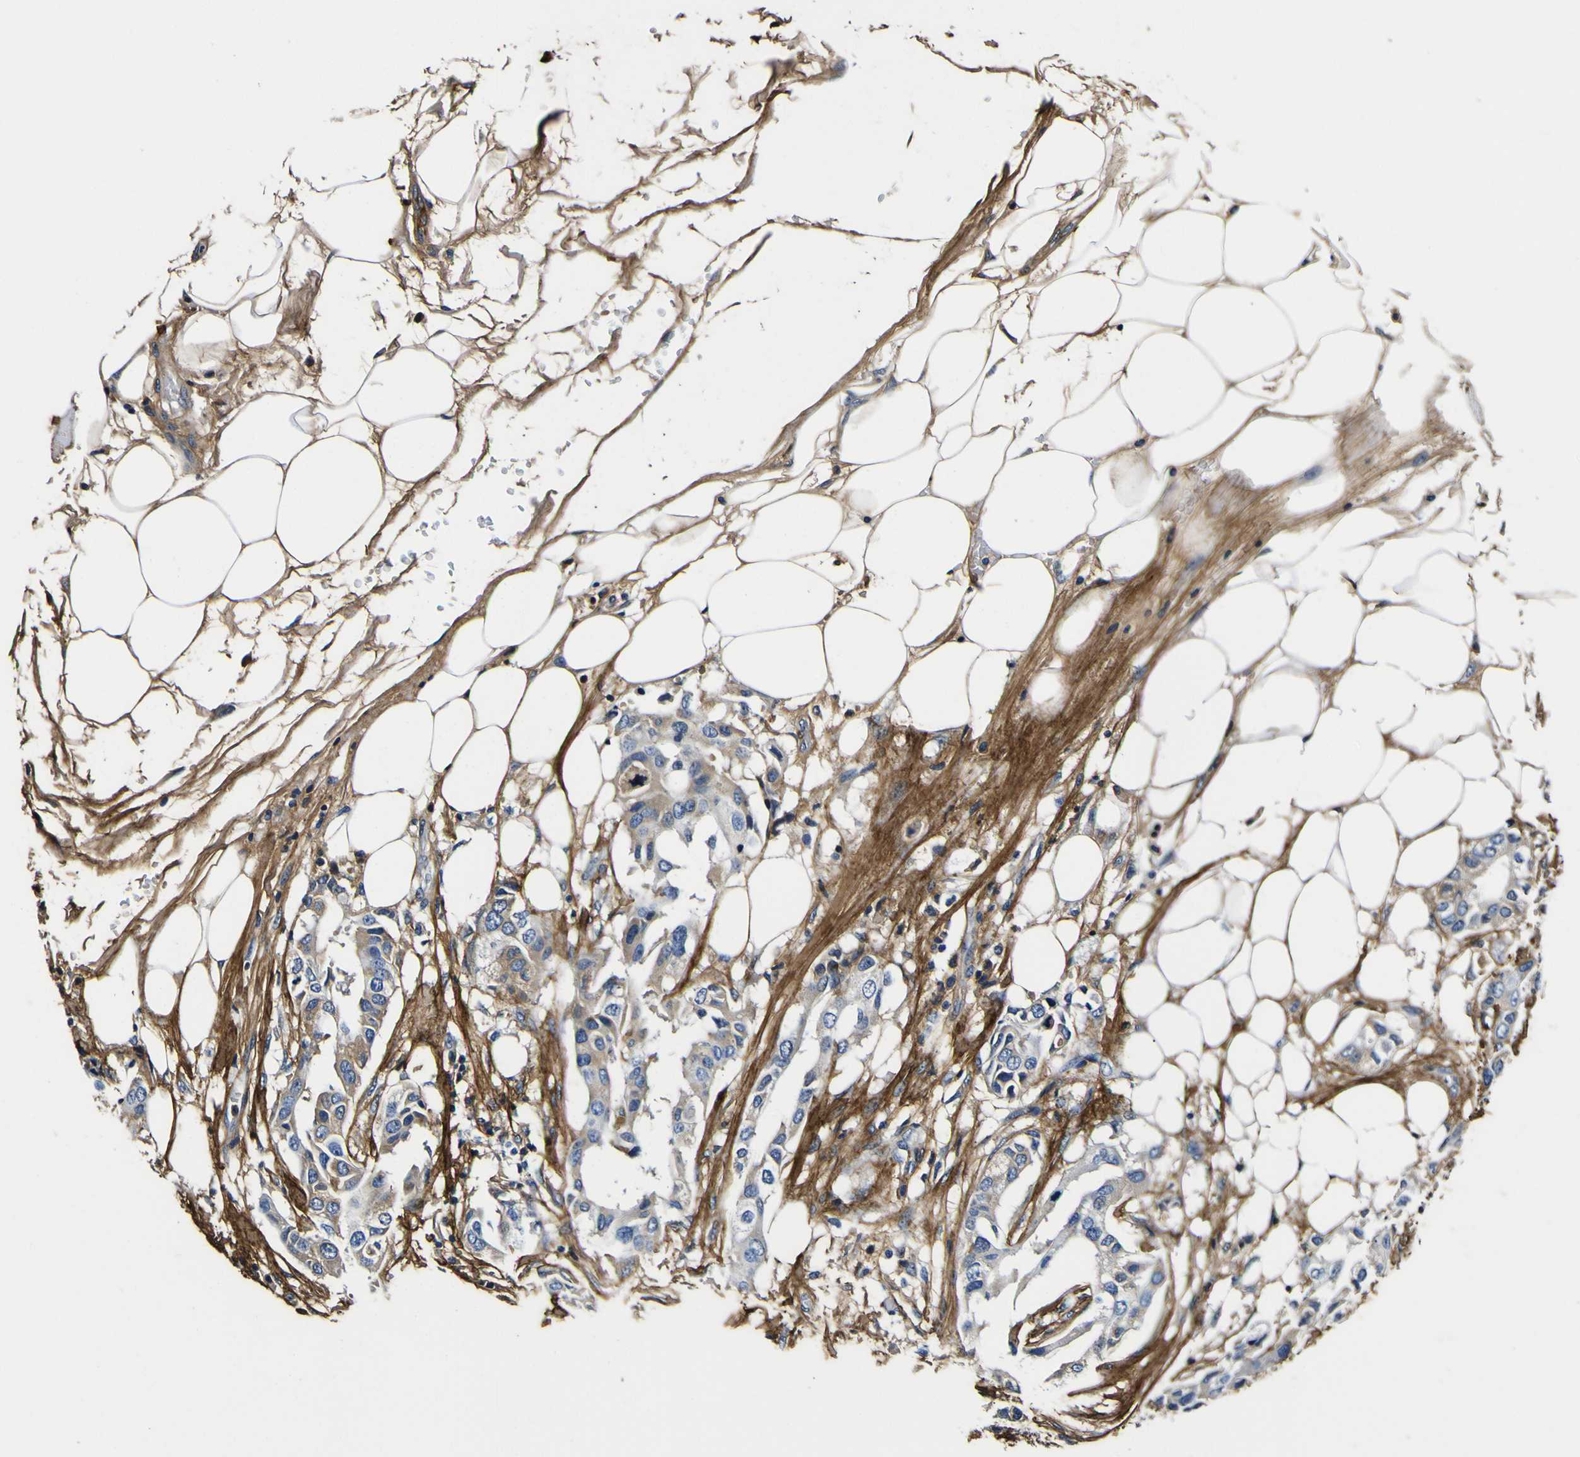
{"staining": {"intensity": "weak", "quantity": "25%-75%", "location": "cytoplasmic/membranous"}, "tissue": "breast cancer", "cell_type": "Tumor cells", "image_type": "cancer", "snomed": [{"axis": "morphology", "description": "Duct carcinoma"}, {"axis": "topography", "description": "Breast"}], "caption": "A high-resolution histopathology image shows IHC staining of infiltrating ductal carcinoma (breast), which reveals weak cytoplasmic/membranous positivity in approximately 25%-75% of tumor cells. The staining was performed using DAB (3,3'-diaminobenzidine) to visualize the protein expression in brown, while the nuclei were stained in blue with hematoxylin (Magnification: 20x).", "gene": "POSTN", "patient": {"sex": "female", "age": 40}}